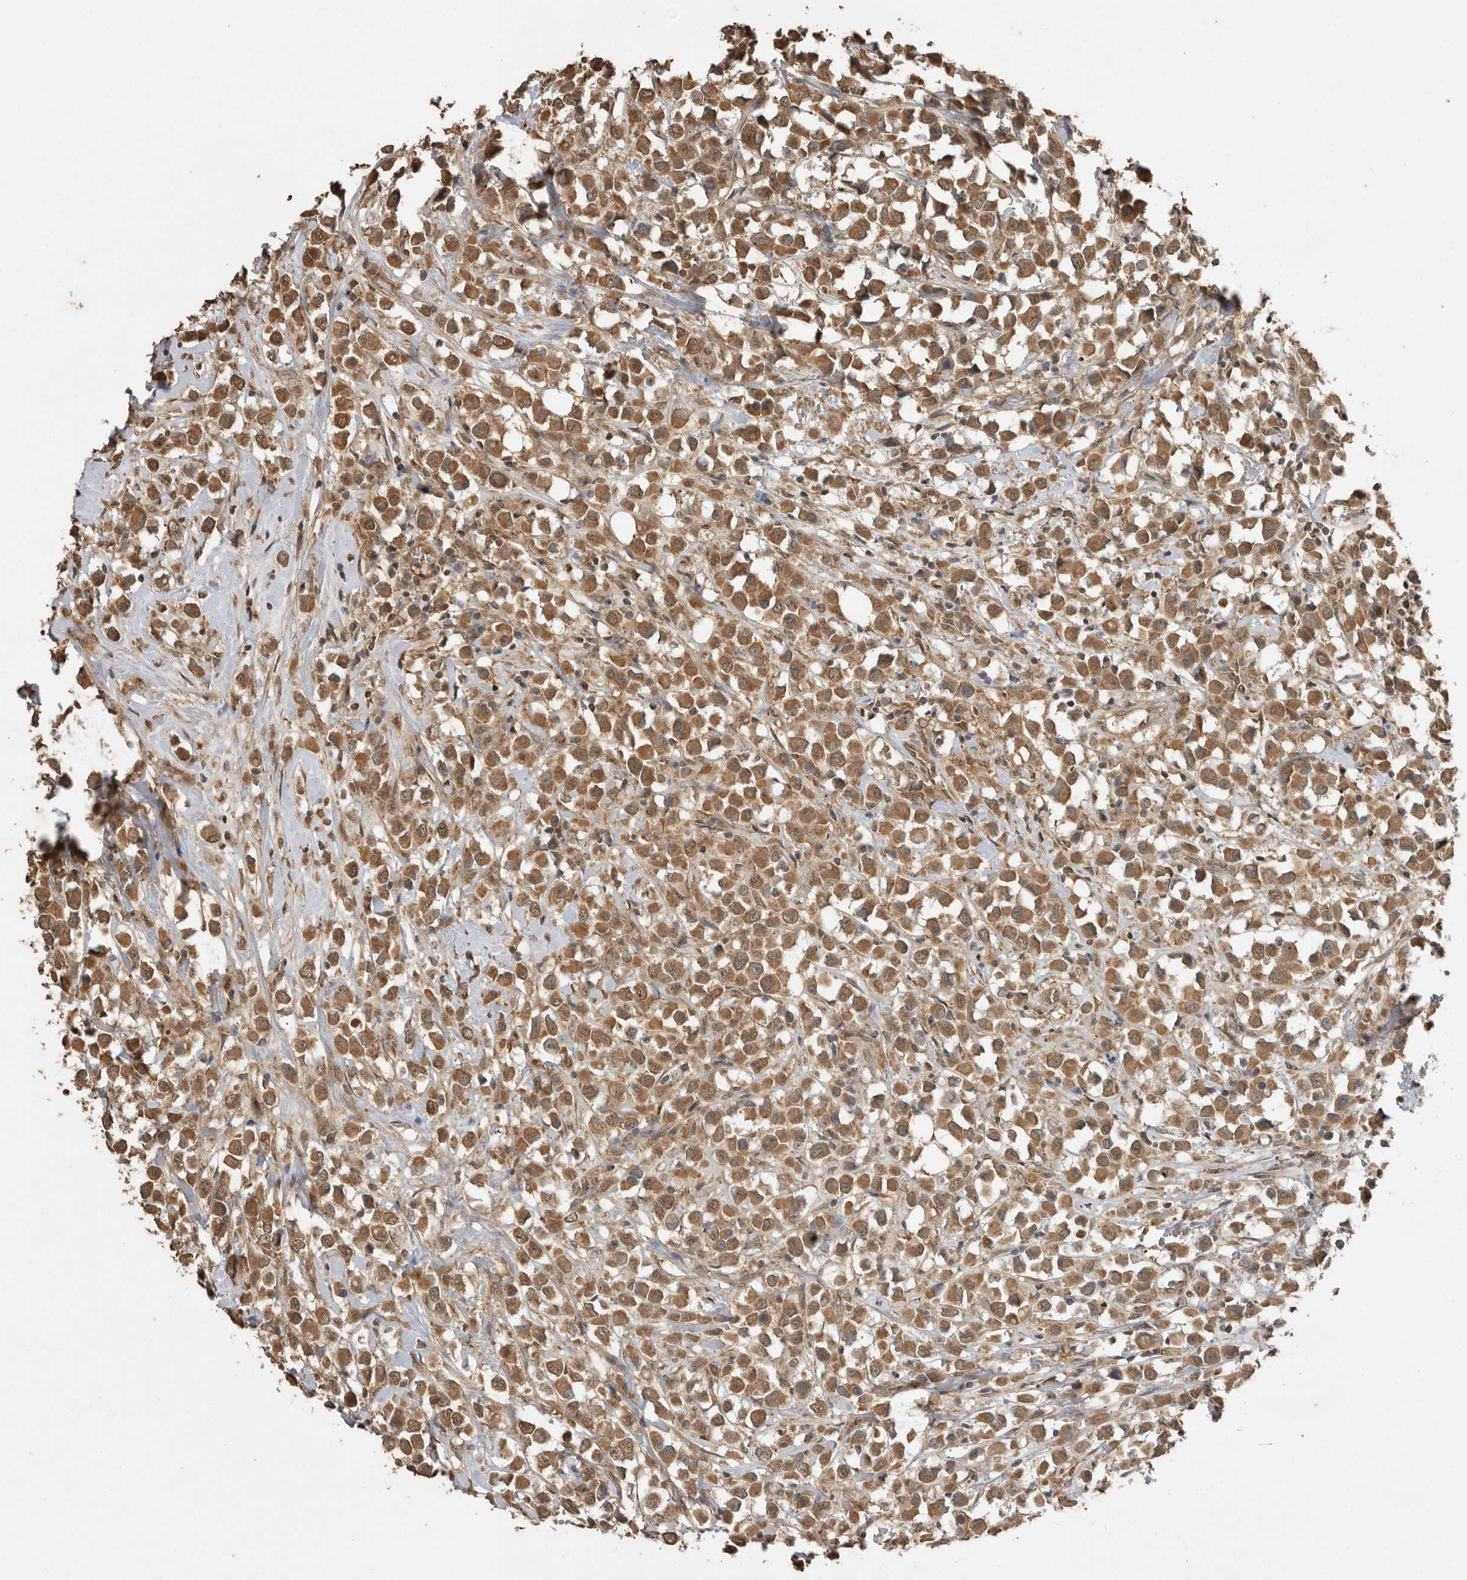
{"staining": {"intensity": "moderate", "quantity": ">75%", "location": "cytoplasmic/membranous"}, "tissue": "breast cancer", "cell_type": "Tumor cells", "image_type": "cancer", "snomed": [{"axis": "morphology", "description": "Duct carcinoma"}, {"axis": "topography", "description": "Breast"}], "caption": "Protein staining reveals moderate cytoplasmic/membranous positivity in about >75% of tumor cells in breast intraductal carcinoma. (Brightfield microscopy of DAB IHC at high magnification).", "gene": "JAG2", "patient": {"sex": "female", "age": 61}}